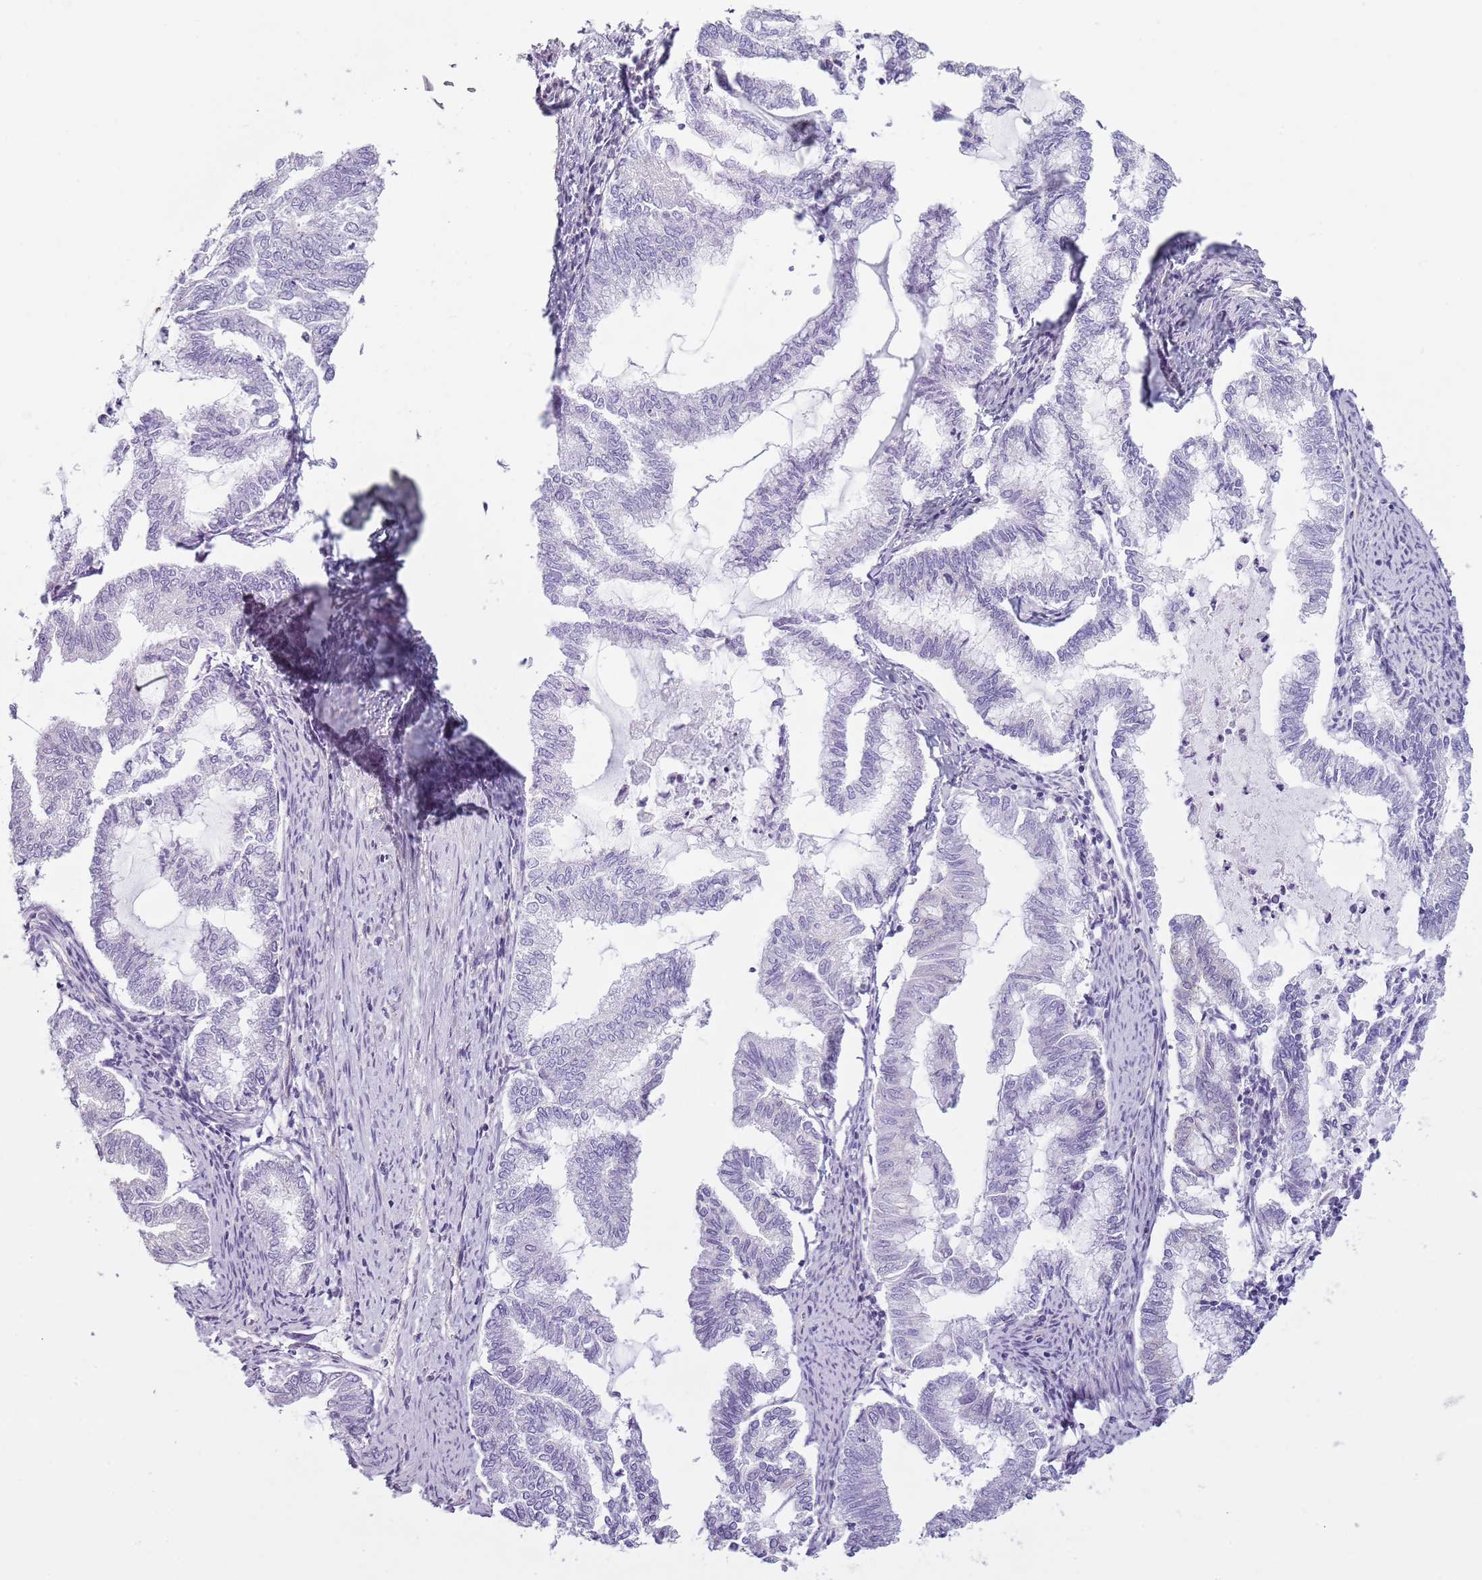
{"staining": {"intensity": "negative", "quantity": "none", "location": "none"}, "tissue": "endometrial cancer", "cell_type": "Tumor cells", "image_type": "cancer", "snomed": [{"axis": "morphology", "description": "Adenocarcinoma, NOS"}, {"axis": "topography", "description": "Endometrium"}], "caption": "An immunohistochemistry histopathology image of endometrial adenocarcinoma is shown. There is no staining in tumor cells of endometrial adenocarcinoma. Brightfield microscopy of immunohistochemistry (IHC) stained with DAB (3,3'-diaminobenzidine) (brown) and hematoxylin (blue), captured at high magnification.", "gene": "SNX1", "patient": {"sex": "female", "age": 79}}